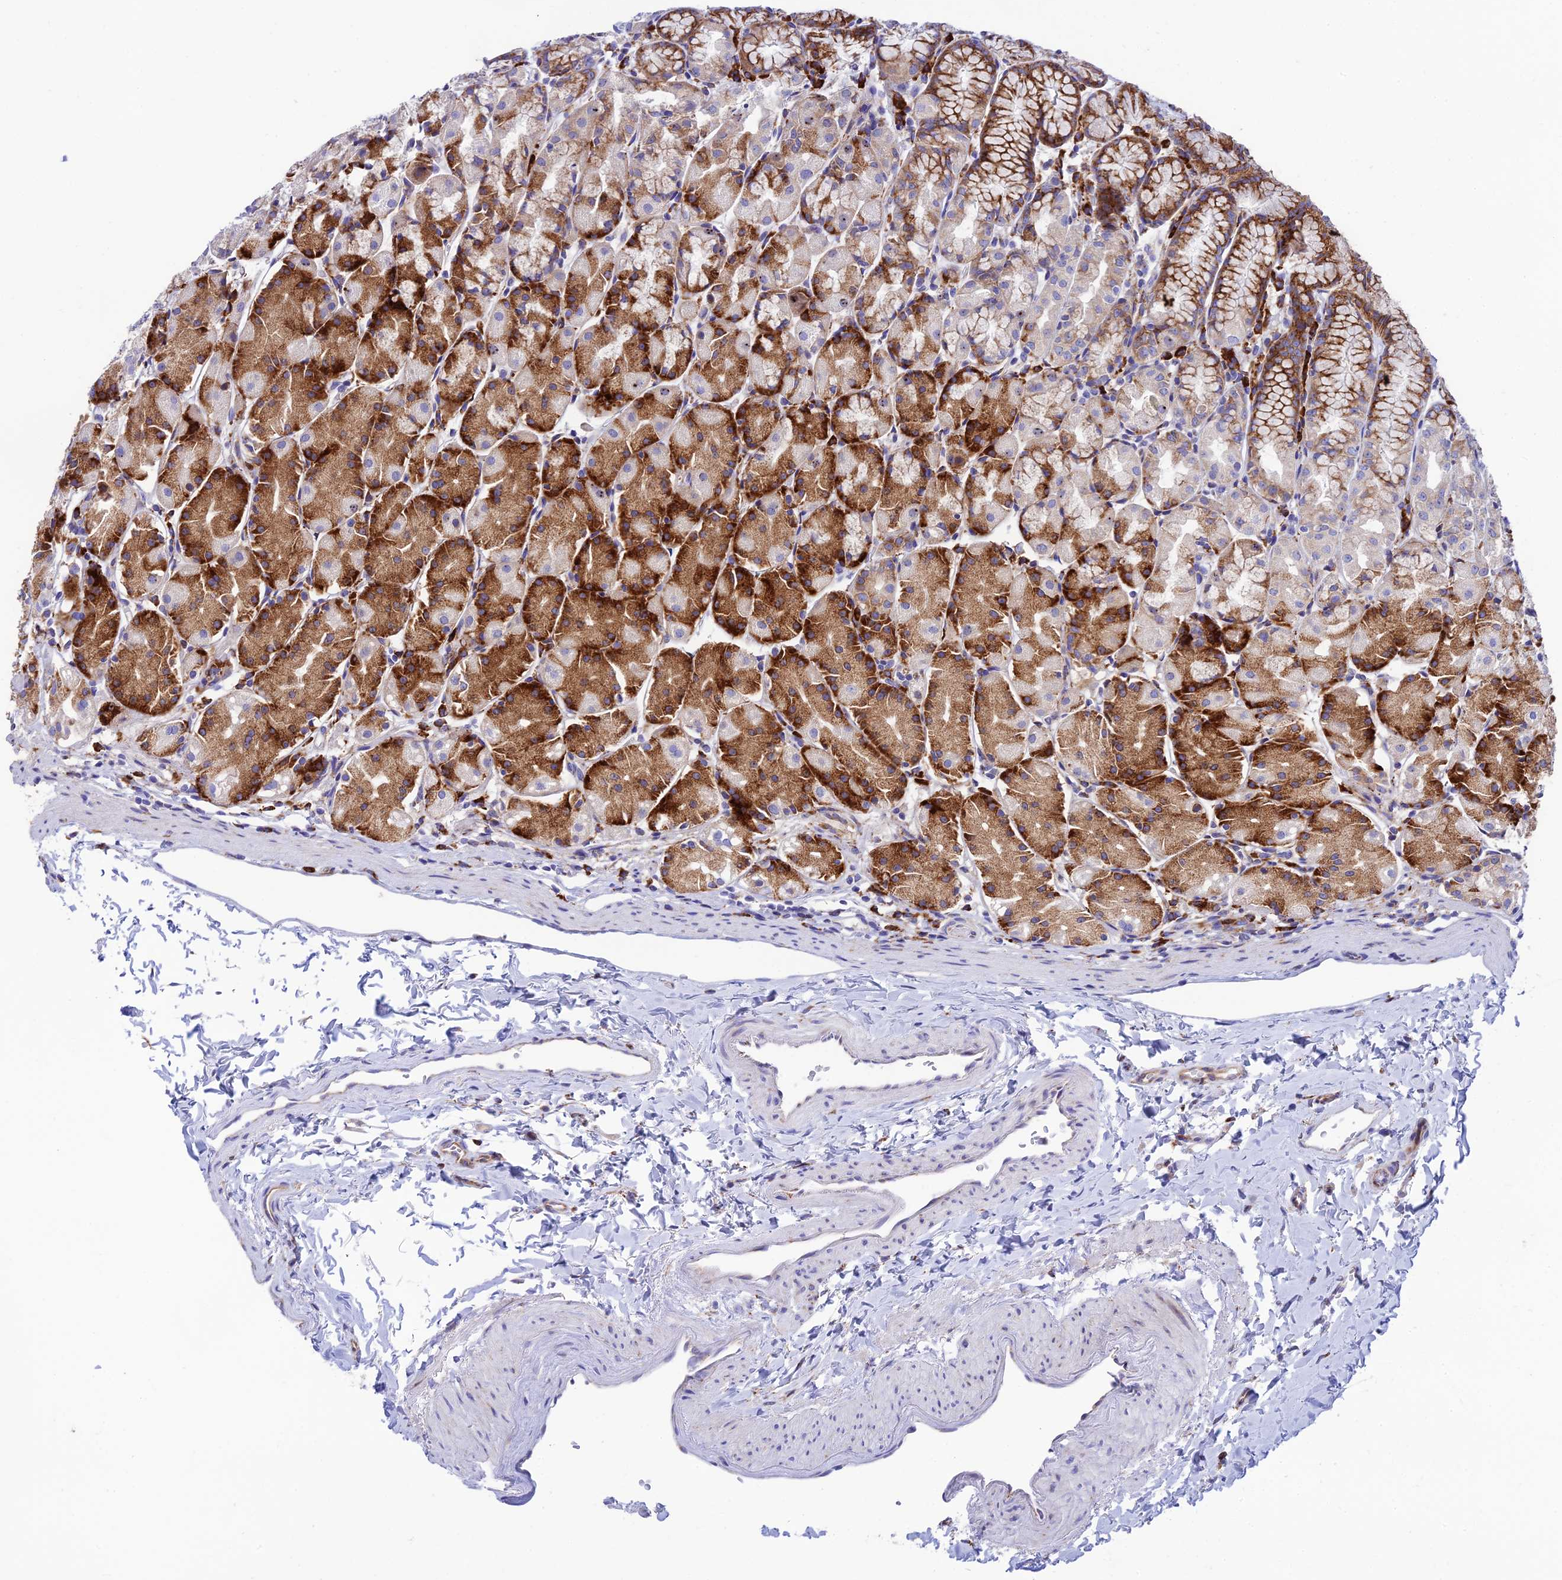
{"staining": {"intensity": "strong", "quantity": "25%-75%", "location": "cytoplasmic/membranous"}, "tissue": "stomach", "cell_type": "Glandular cells", "image_type": "normal", "snomed": [{"axis": "morphology", "description": "Normal tissue, NOS"}, {"axis": "topography", "description": "Stomach, upper"}], "caption": "A brown stain labels strong cytoplasmic/membranous staining of a protein in glandular cells of unremarkable human stomach. (Stains: DAB in brown, nuclei in blue, Microscopy: brightfield microscopy at high magnification).", "gene": "TUBGCP6", "patient": {"sex": "male", "age": 47}}